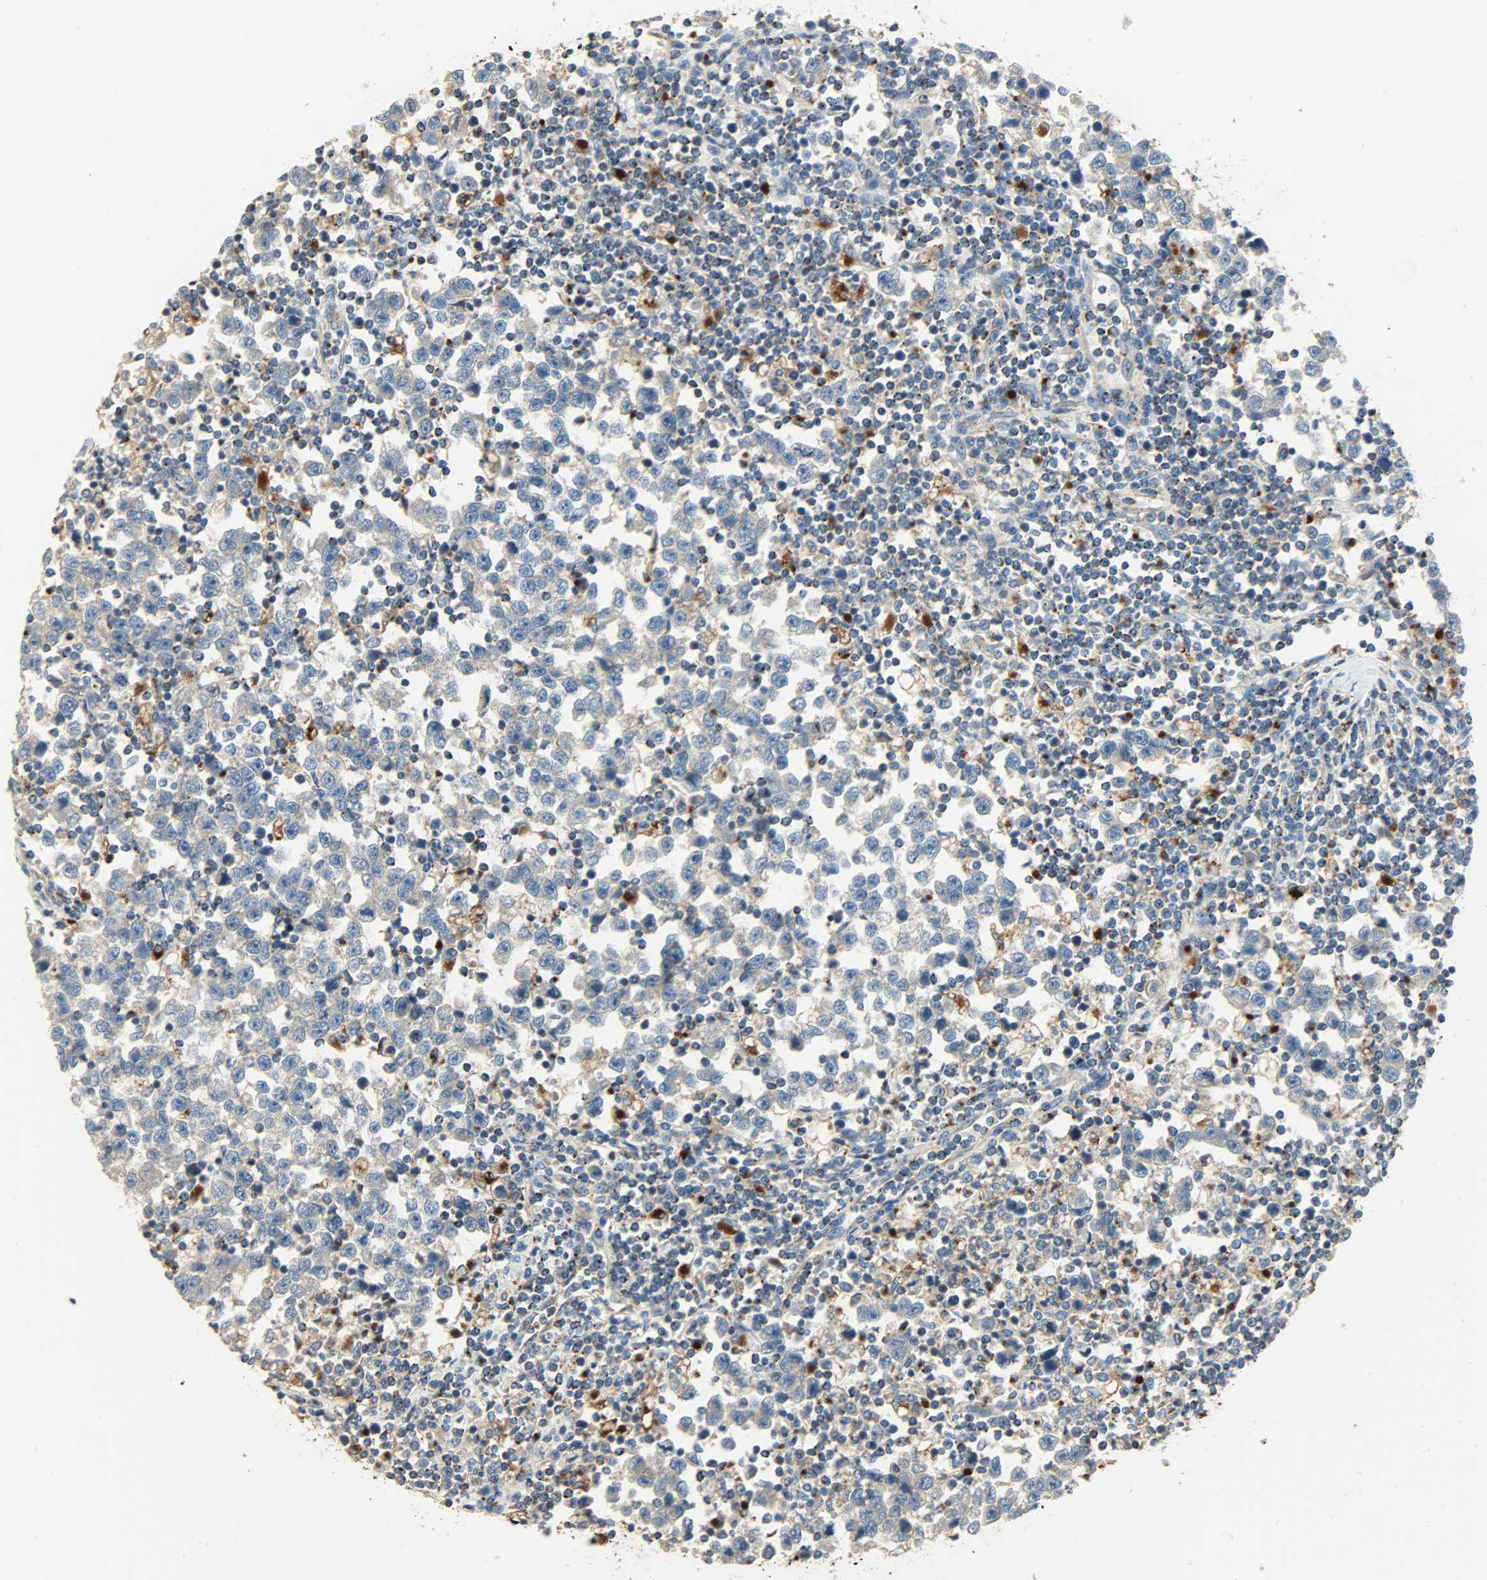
{"staining": {"intensity": "weak", "quantity": "<25%", "location": "cytoplasmic/membranous"}, "tissue": "testis cancer", "cell_type": "Tumor cells", "image_type": "cancer", "snomed": [{"axis": "morphology", "description": "Seminoma, NOS"}, {"axis": "topography", "description": "Testis"}], "caption": "This is a histopathology image of IHC staining of testis cancer, which shows no positivity in tumor cells.", "gene": "ASAH1", "patient": {"sex": "male", "age": 43}}